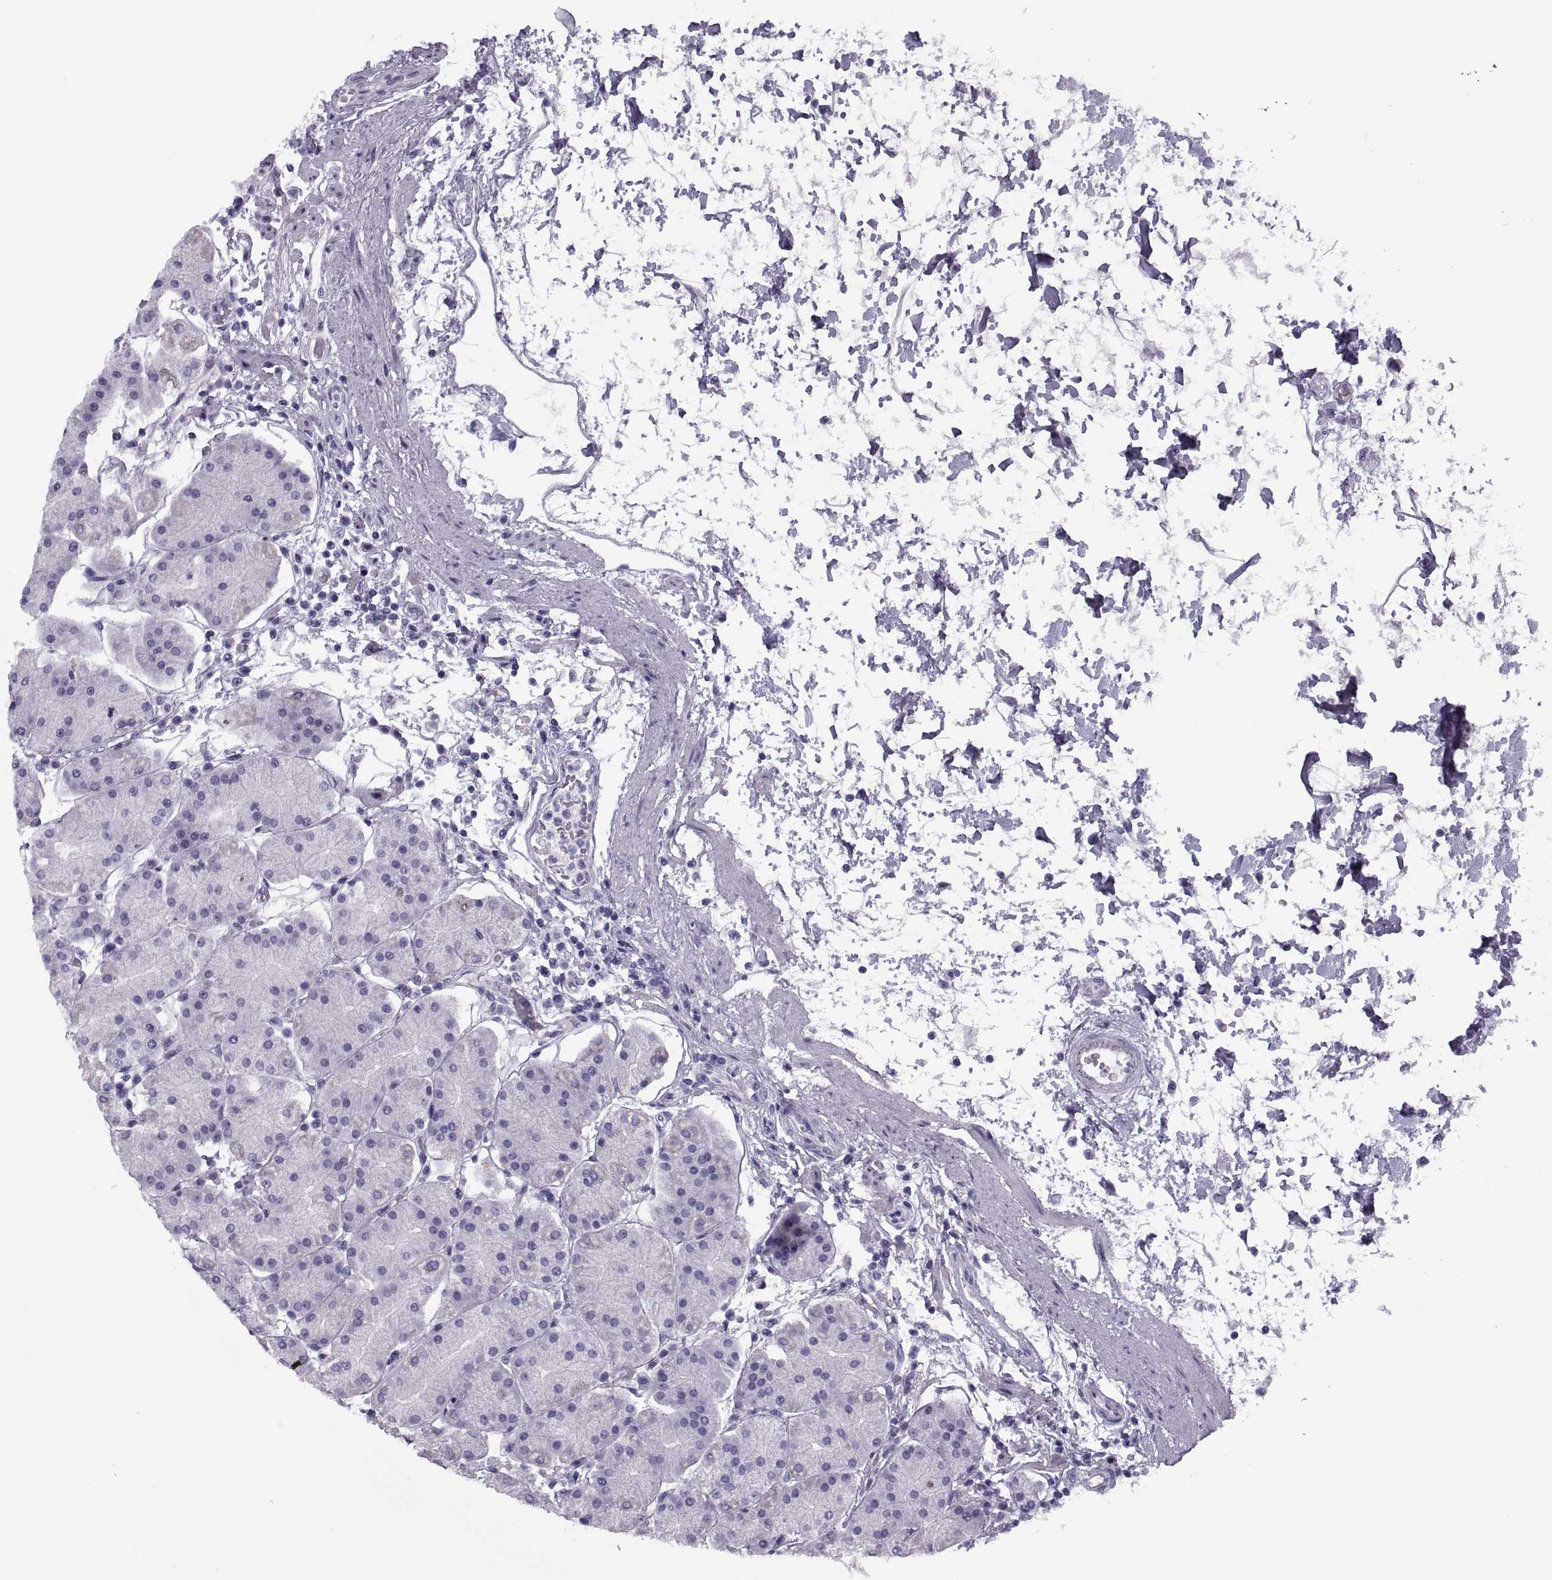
{"staining": {"intensity": "negative", "quantity": "none", "location": "none"}, "tissue": "stomach", "cell_type": "Glandular cells", "image_type": "normal", "snomed": [{"axis": "morphology", "description": "Normal tissue, NOS"}, {"axis": "topography", "description": "Stomach"}], "caption": "Immunohistochemistry (IHC) of normal stomach exhibits no positivity in glandular cells.", "gene": "RLBP1", "patient": {"sex": "male", "age": 54}}